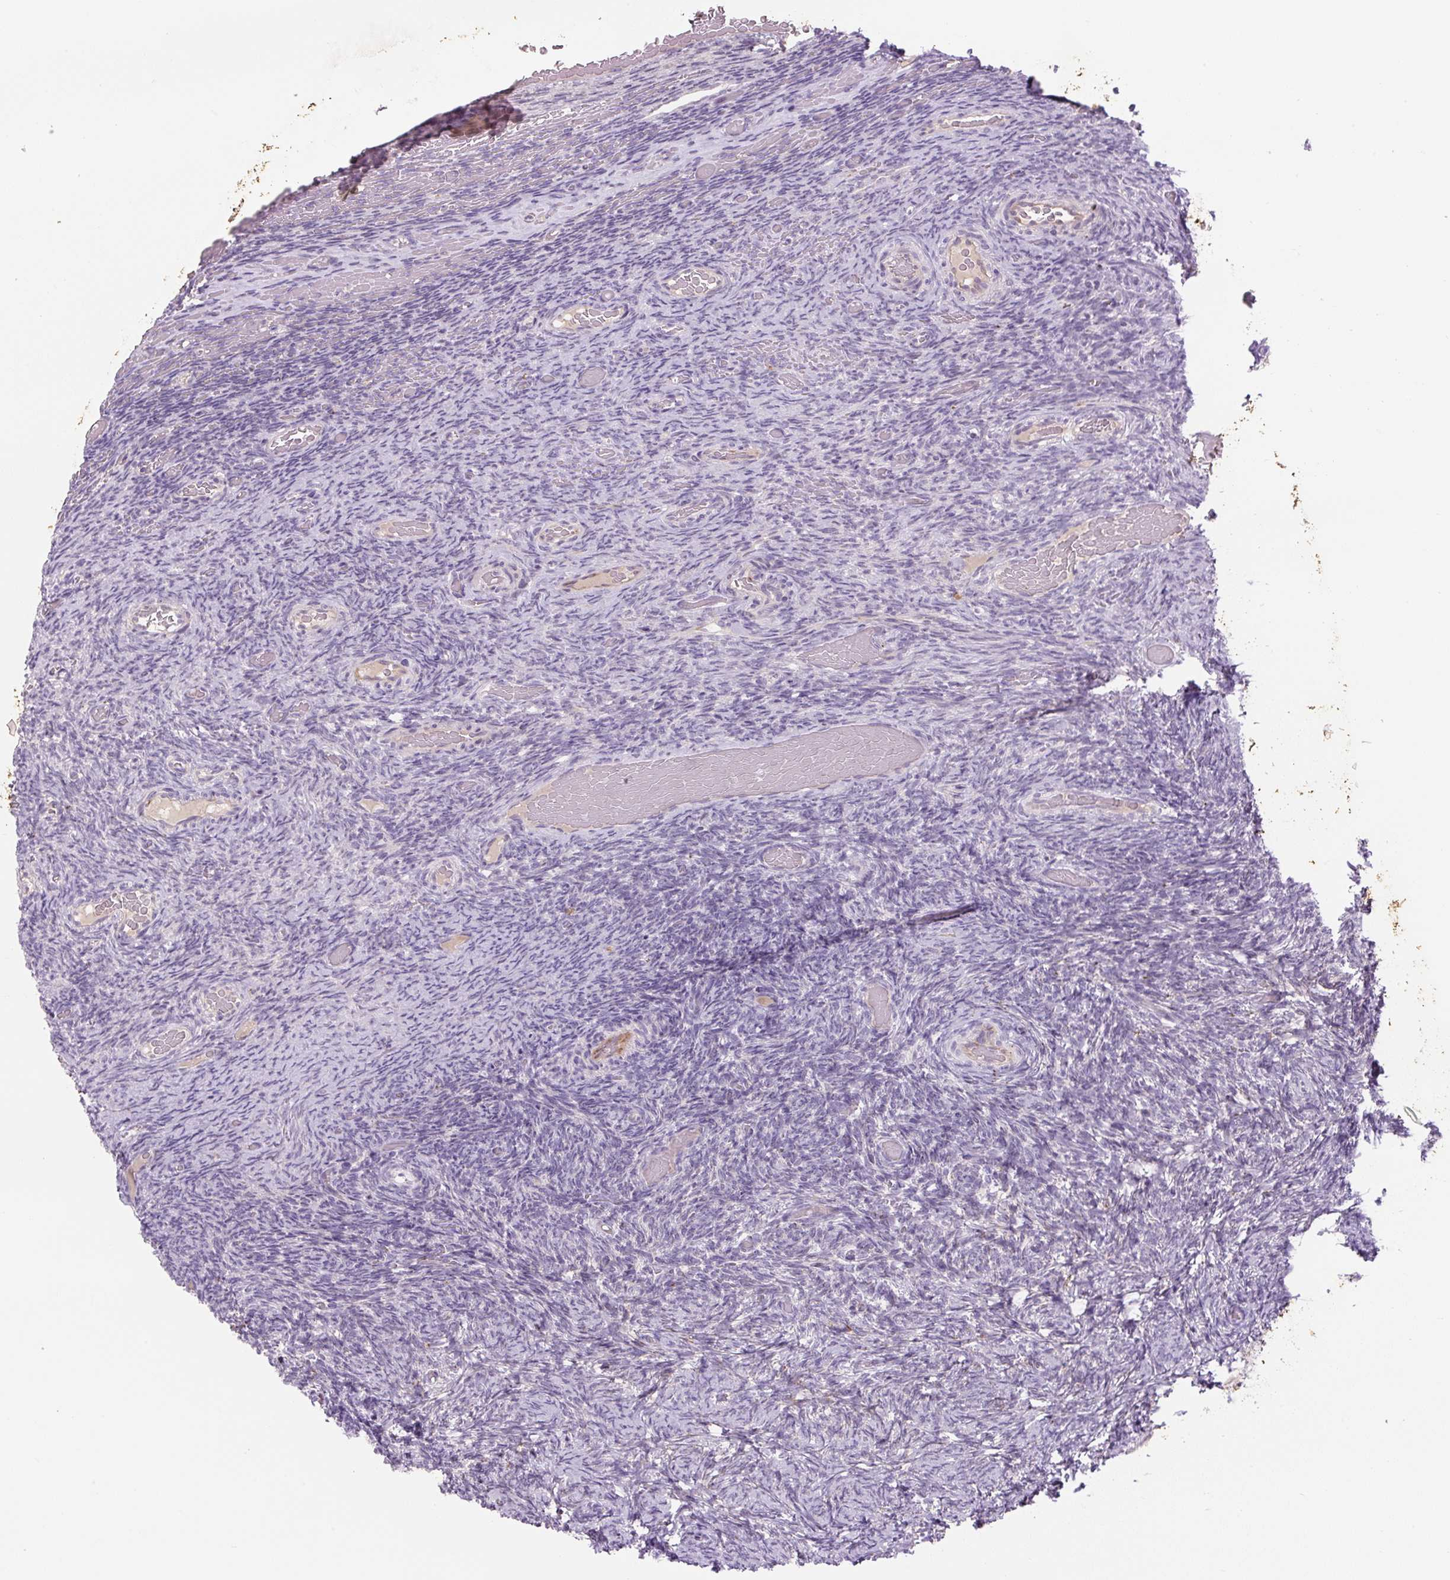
{"staining": {"intensity": "negative", "quantity": "none", "location": "none"}, "tissue": "ovary", "cell_type": "Ovarian stroma cells", "image_type": "normal", "snomed": [{"axis": "morphology", "description": "Normal tissue, NOS"}, {"axis": "topography", "description": "Ovary"}], "caption": "A high-resolution histopathology image shows immunohistochemistry staining of unremarkable ovary, which demonstrates no significant positivity in ovarian stroma cells. (IHC, brightfield microscopy, high magnification).", "gene": "TMEM100", "patient": {"sex": "female", "age": 34}}